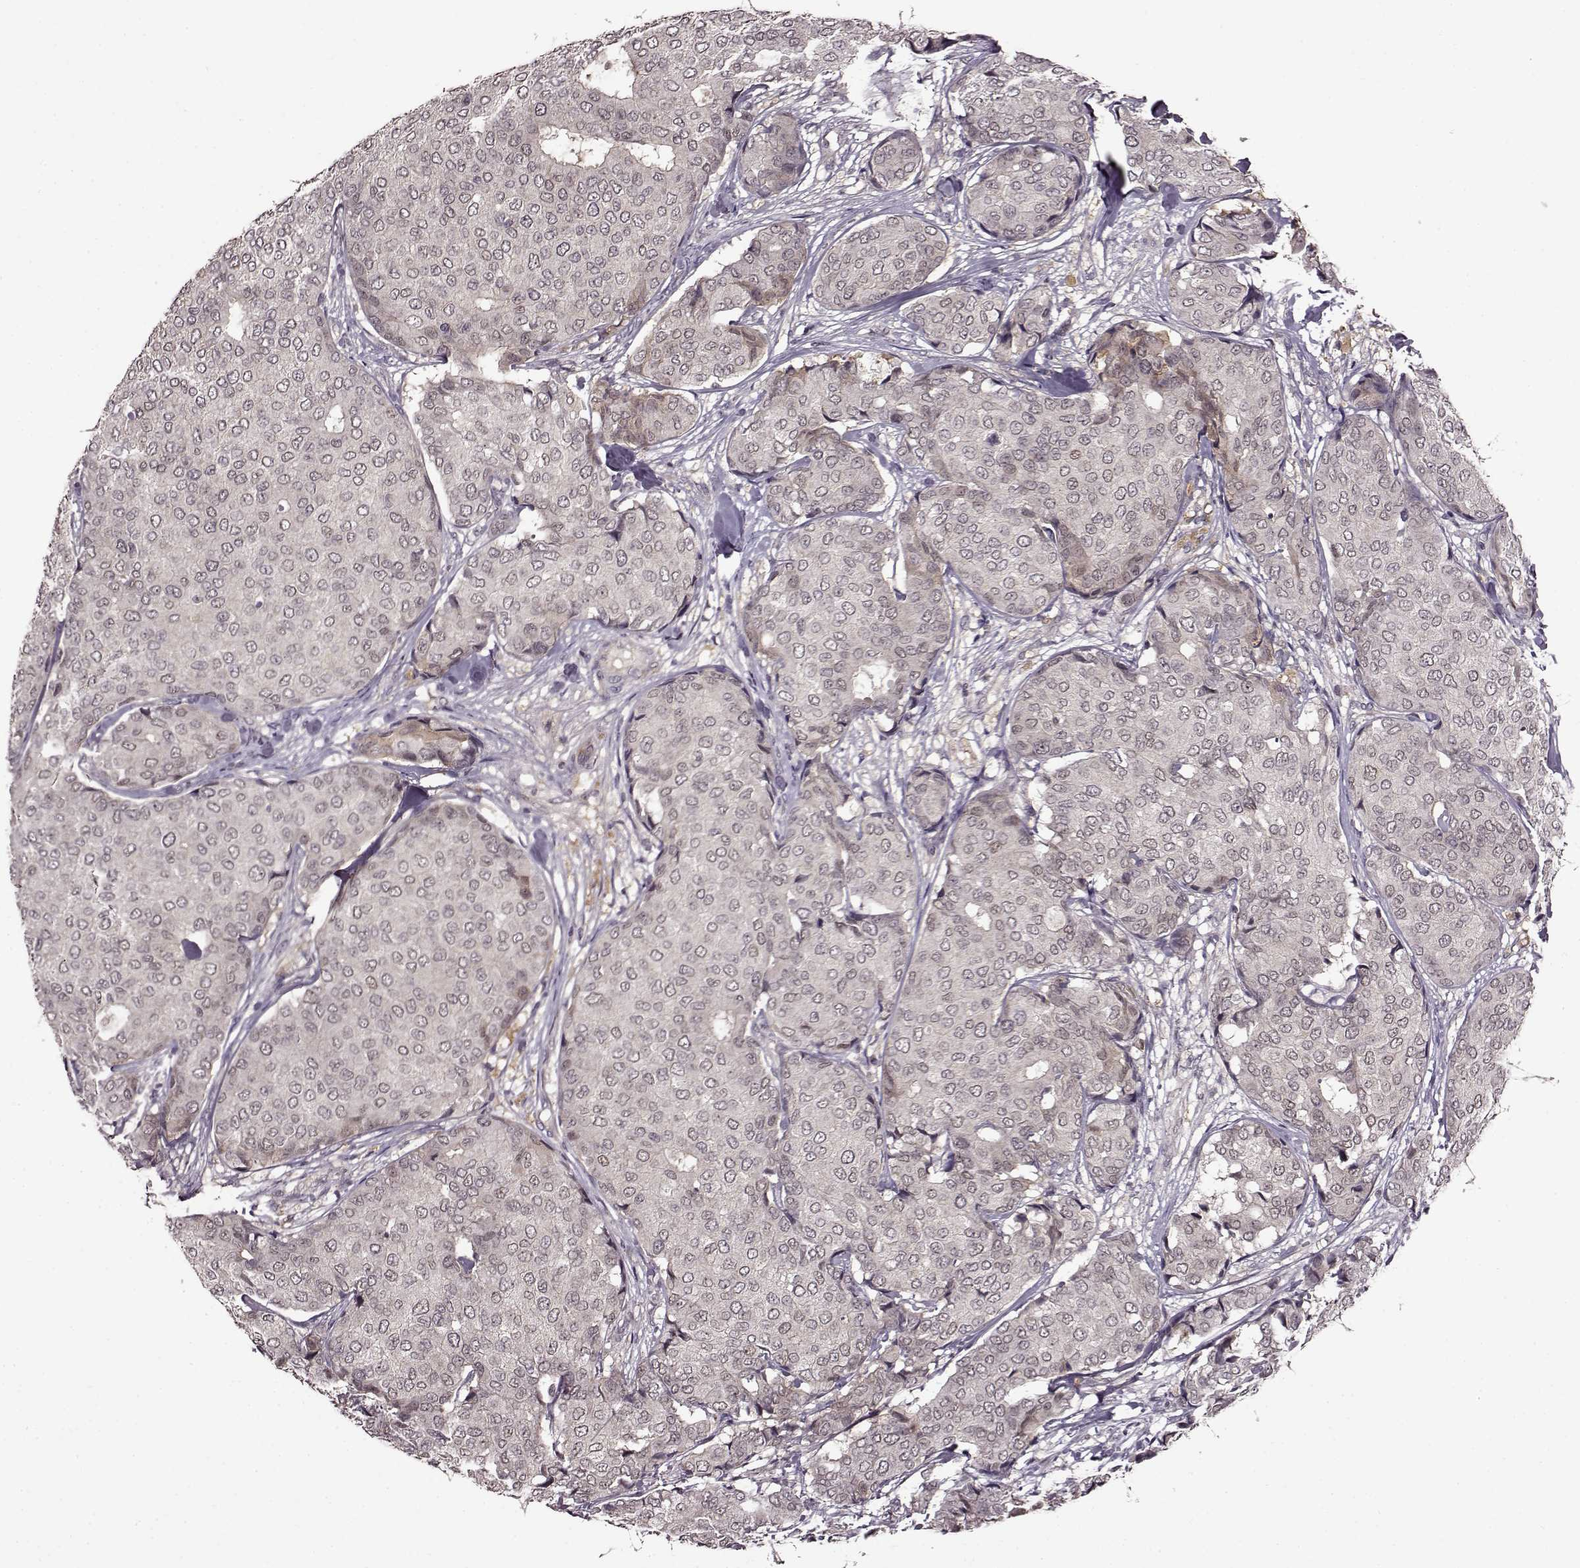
{"staining": {"intensity": "negative", "quantity": "none", "location": "none"}, "tissue": "breast cancer", "cell_type": "Tumor cells", "image_type": "cancer", "snomed": [{"axis": "morphology", "description": "Duct carcinoma"}, {"axis": "topography", "description": "Breast"}], "caption": "High magnification brightfield microscopy of breast infiltrating ductal carcinoma stained with DAB (3,3'-diaminobenzidine) (brown) and counterstained with hematoxylin (blue): tumor cells show no significant positivity.", "gene": "MAIP1", "patient": {"sex": "female", "age": 75}}